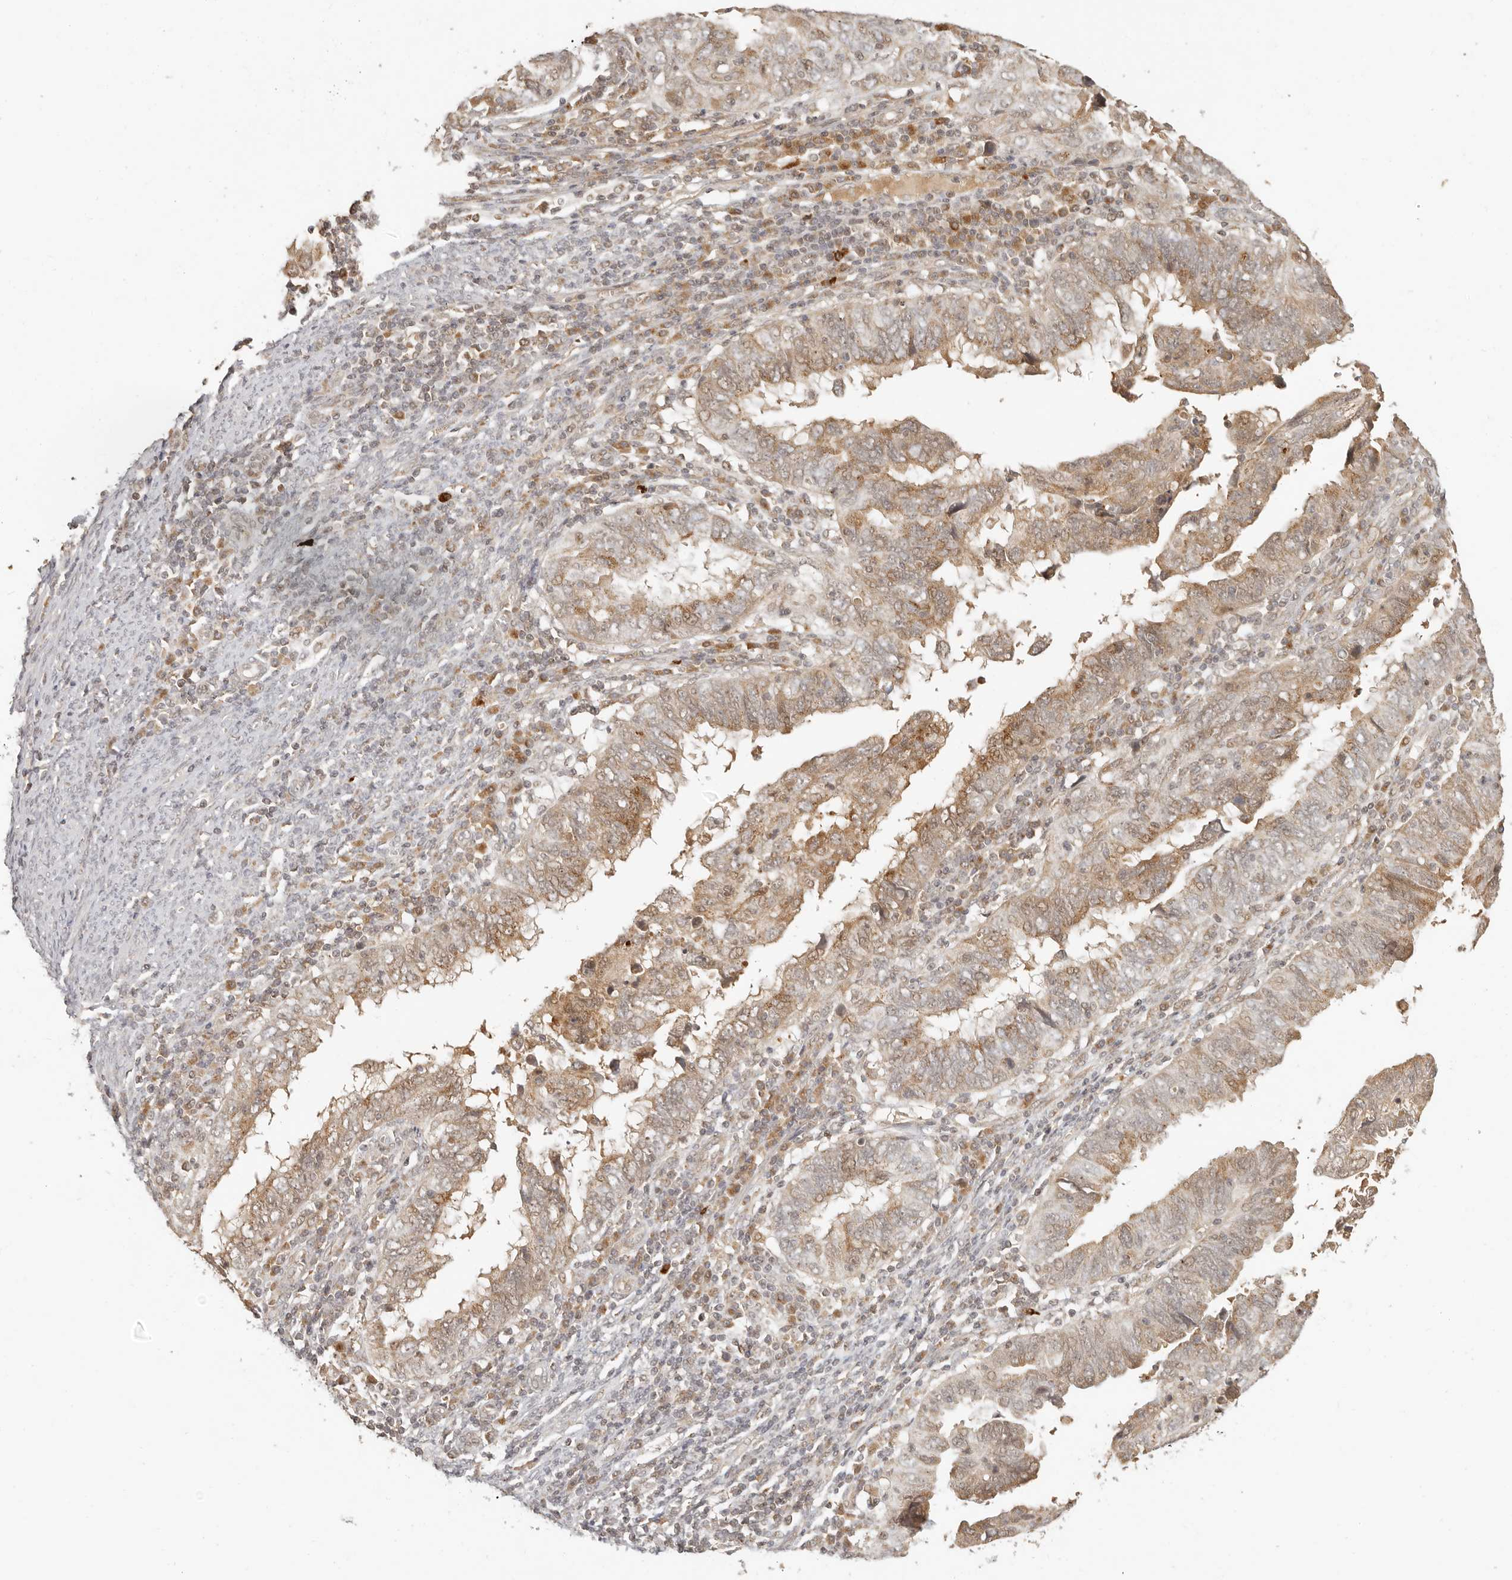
{"staining": {"intensity": "moderate", "quantity": ">75%", "location": "cytoplasmic/membranous"}, "tissue": "endometrial cancer", "cell_type": "Tumor cells", "image_type": "cancer", "snomed": [{"axis": "morphology", "description": "Adenocarcinoma, NOS"}, {"axis": "topography", "description": "Uterus"}], "caption": "Endometrial cancer stained with a brown dye displays moderate cytoplasmic/membranous positive staining in approximately >75% of tumor cells.", "gene": "INTS11", "patient": {"sex": "female", "age": 77}}